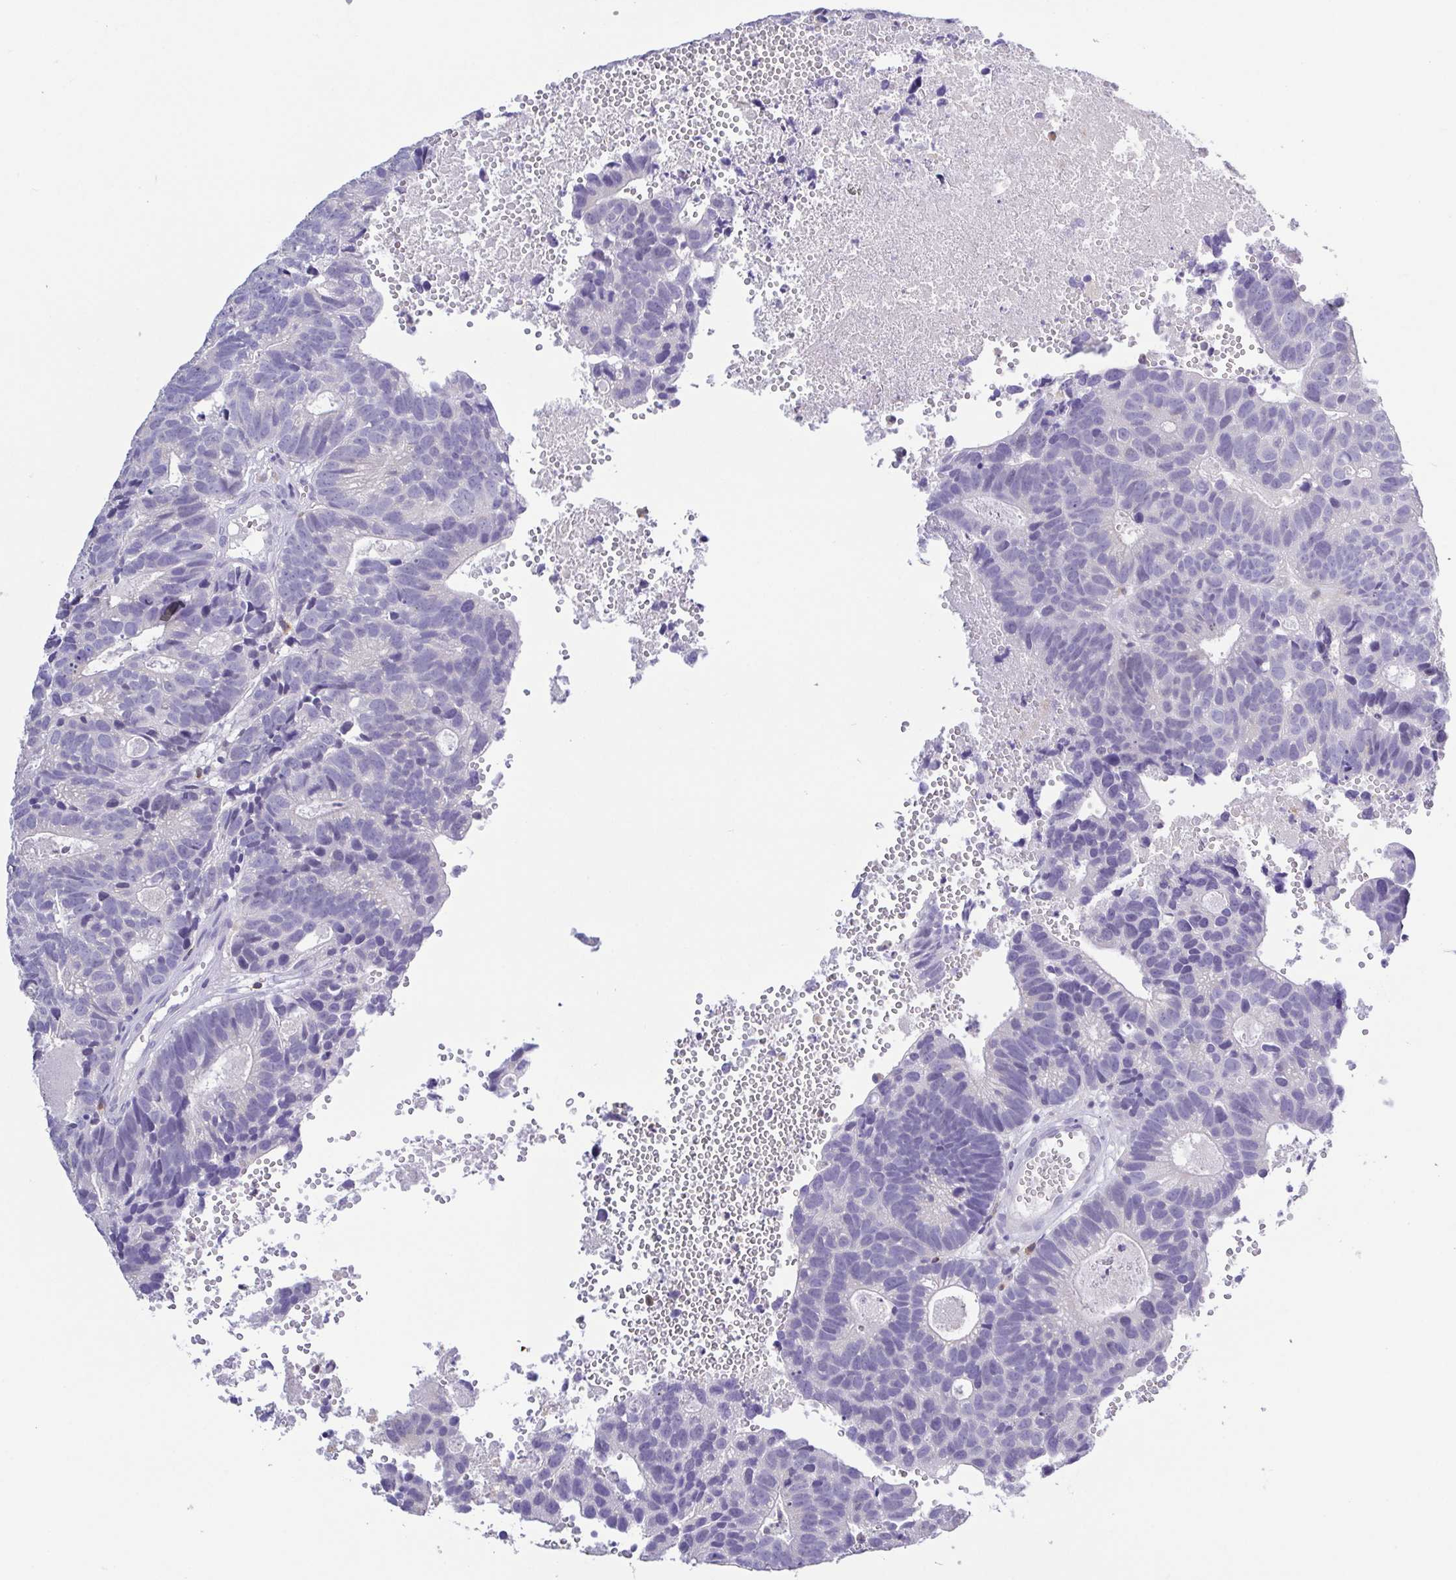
{"staining": {"intensity": "negative", "quantity": "none", "location": "none"}, "tissue": "head and neck cancer", "cell_type": "Tumor cells", "image_type": "cancer", "snomed": [{"axis": "morphology", "description": "Adenocarcinoma, NOS"}, {"axis": "topography", "description": "Head-Neck"}], "caption": "Tumor cells show no significant positivity in head and neck cancer.", "gene": "PGLYRP1", "patient": {"sex": "male", "age": 62}}